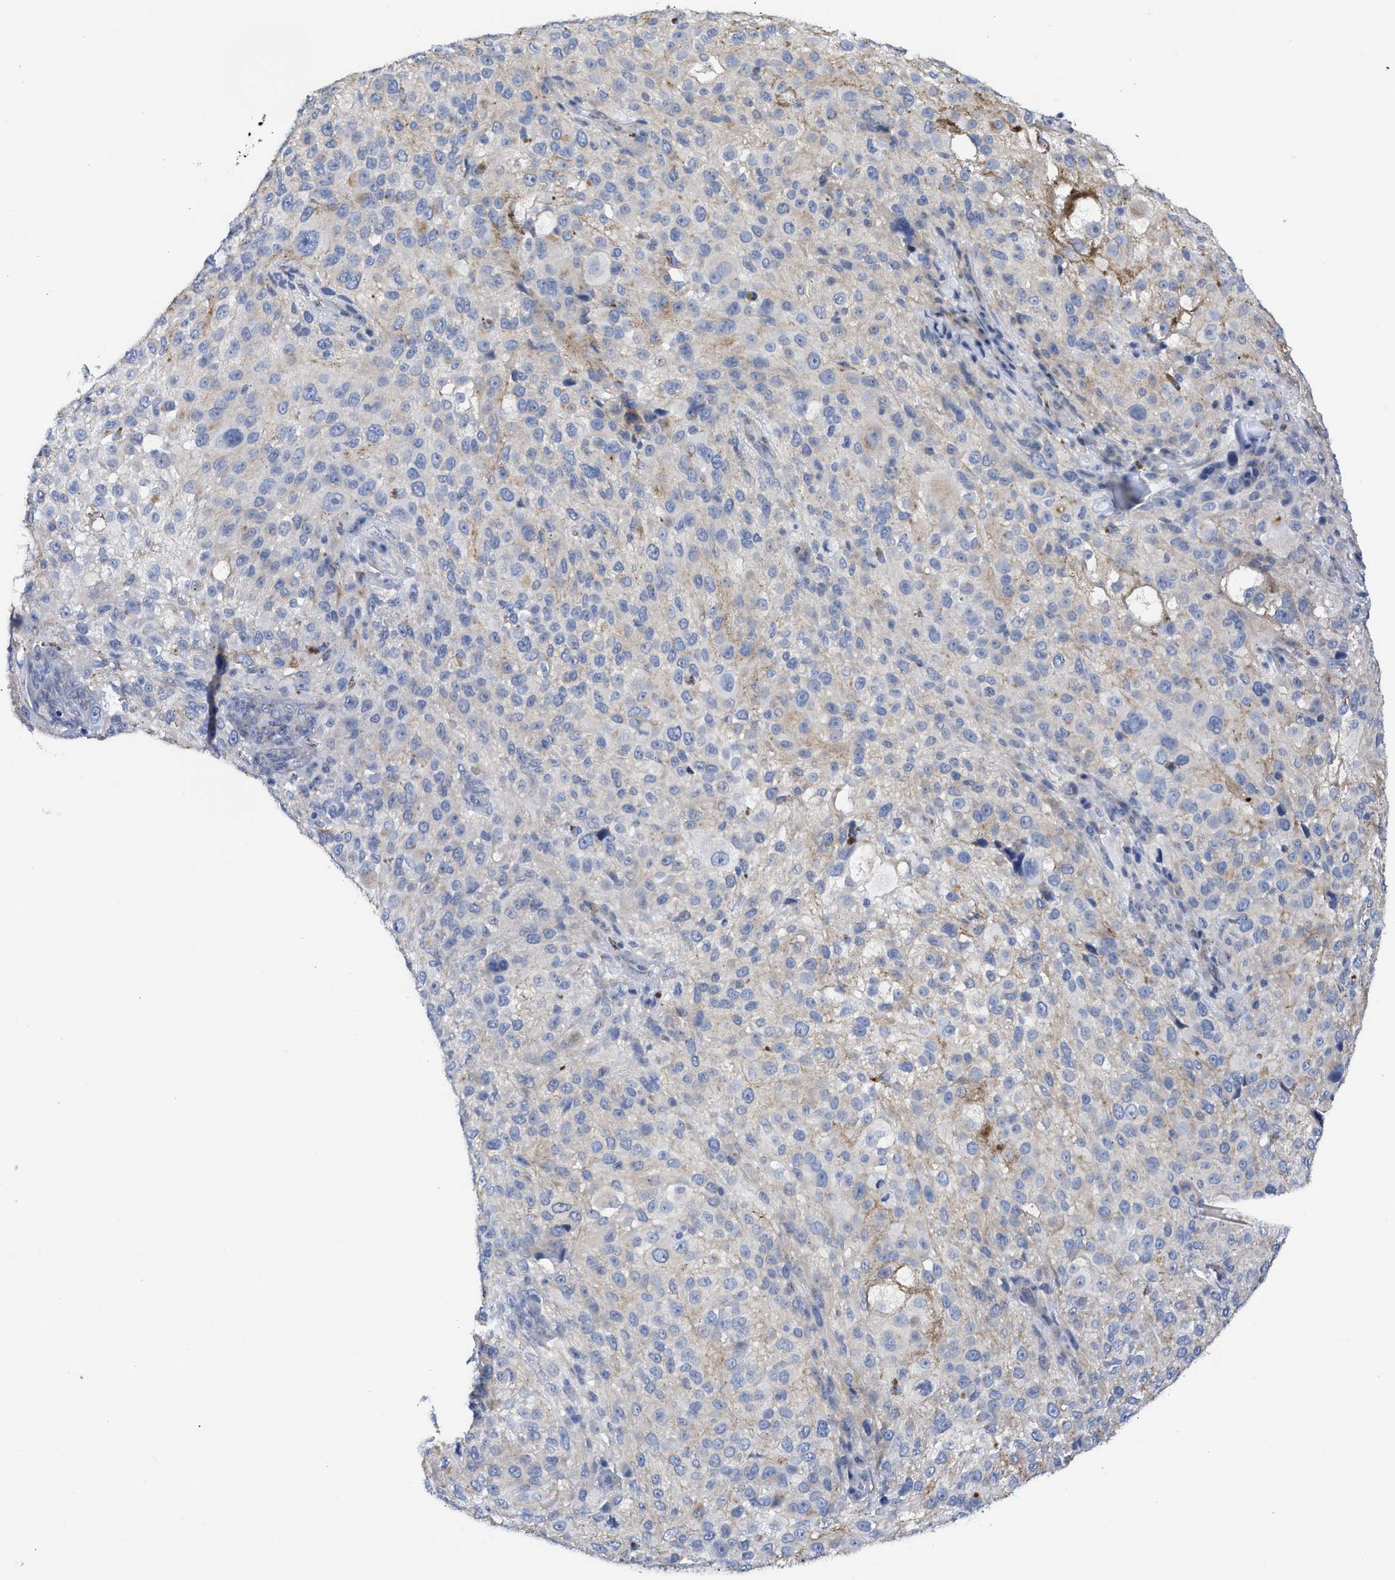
{"staining": {"intensity": "negative", "quantity": "none", "location": "none"}, "tissue": "melanoma", "cell_type": "Tumor cells", "image_type": "cancer", "snomed": [{"axis": "morphology", "description": "Necrosis, NOS"}, {"axis": "morphology", "description": "Malignant melanoma, NOS"}, {"axis": "topography", "description": "Skin"}], "caption": "There is no significant expression in tumor cells of melanoma.", "gene": "TUB", "patient": {"sex": "female", "age": 87}}